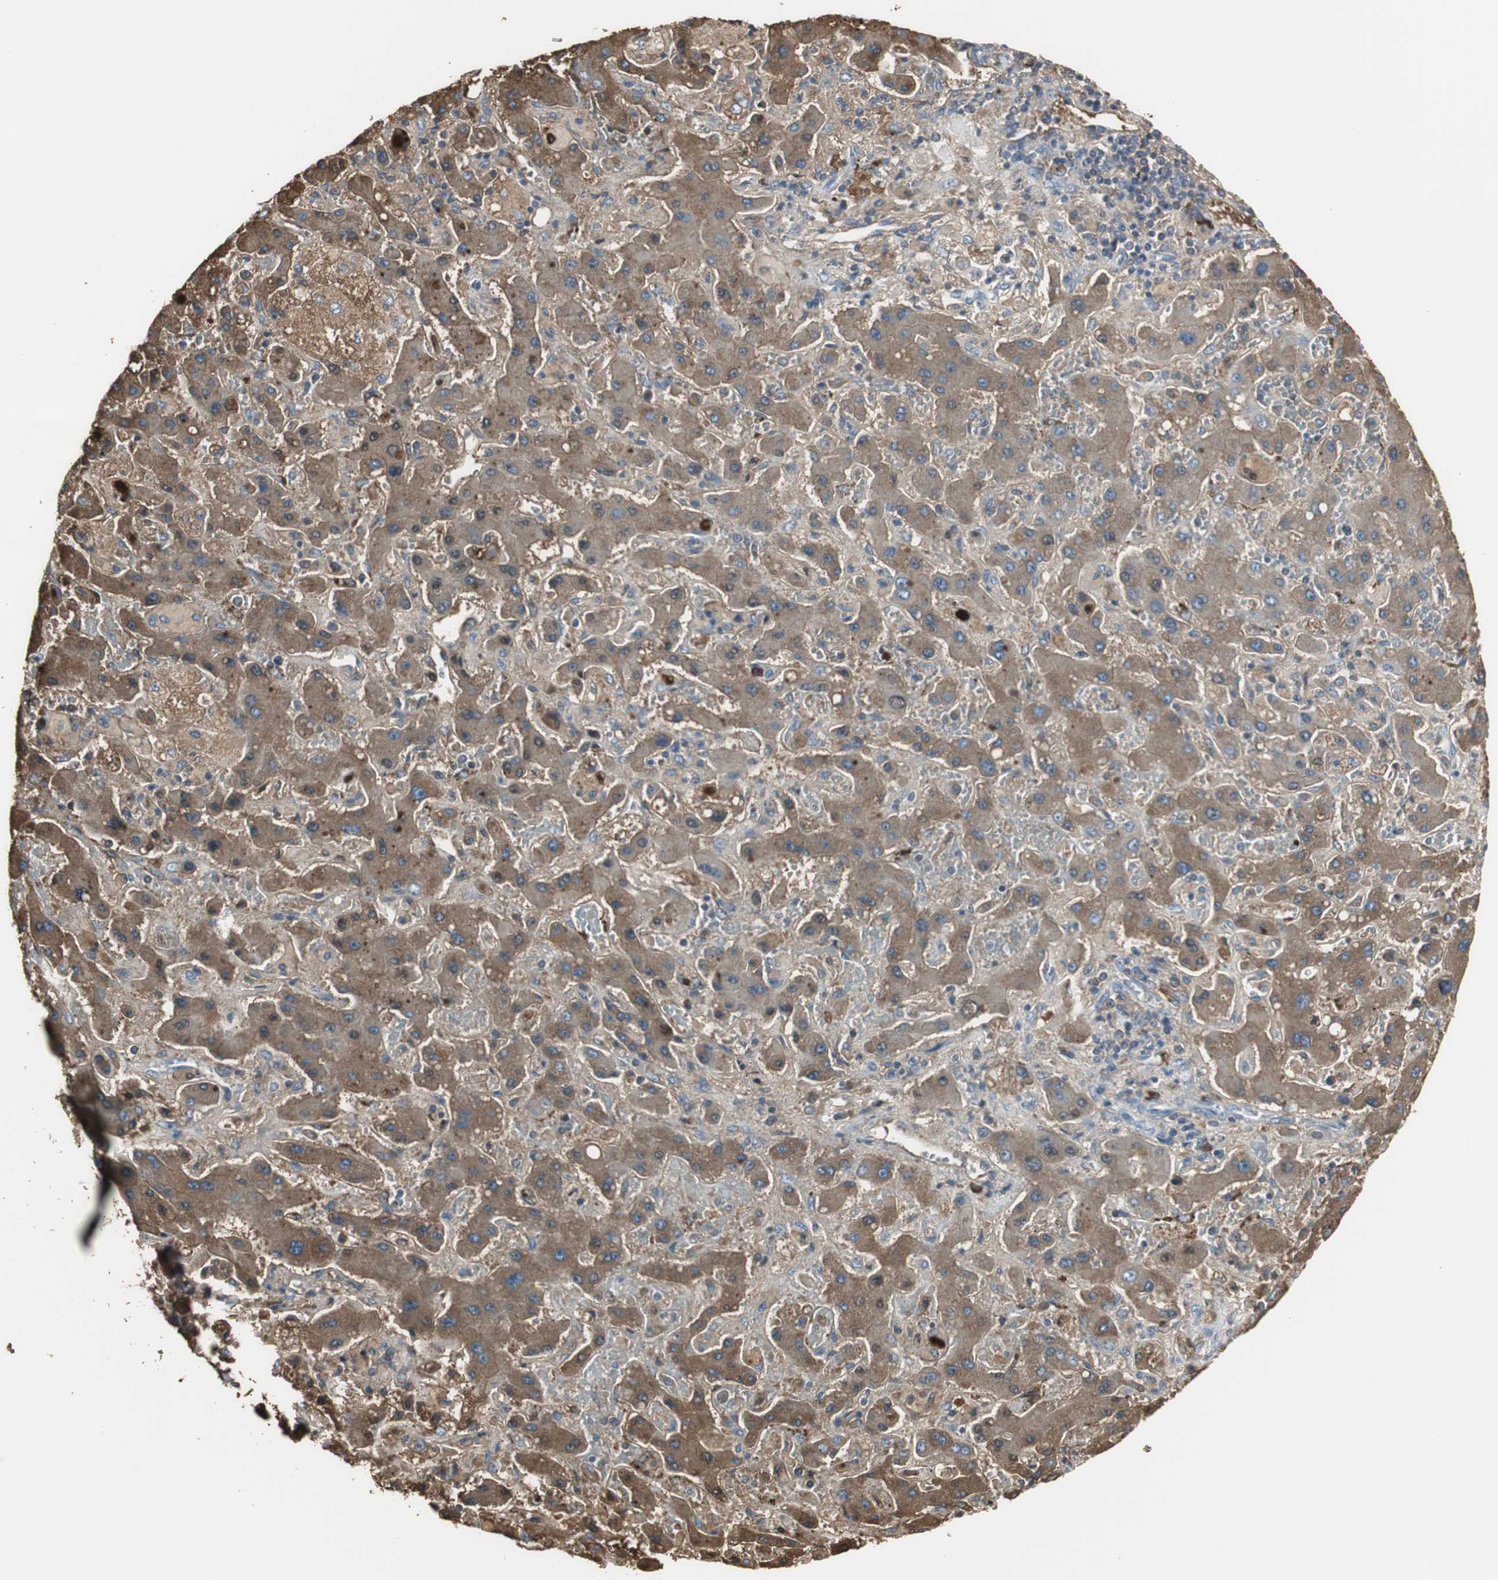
{"staining": {"intensity": "moderate", "quantity": "25%-75%", "location": "cytoplasmic/membranous"}, "tissue": "liver cancer", "cell_type": "Tumor cells", "image_type": "cancer", "snomed": [{"axis": "morphology", "description": "Cholangiocarcinoma"}, {"axis": "topography", "description": "Liver"}], "caption": "Moderate cytoplasmic/membranous protein positivity is appreciated in about 25%-75% of tumor cells in liver cholangiocarcinoma. The staining is performed using DAB brown chromogen to label protein expression. The nuclei are counter-stained blue using hematoxylin.", "gene": "IGHA1", "patient": {"sex": "male", "age": 50}}